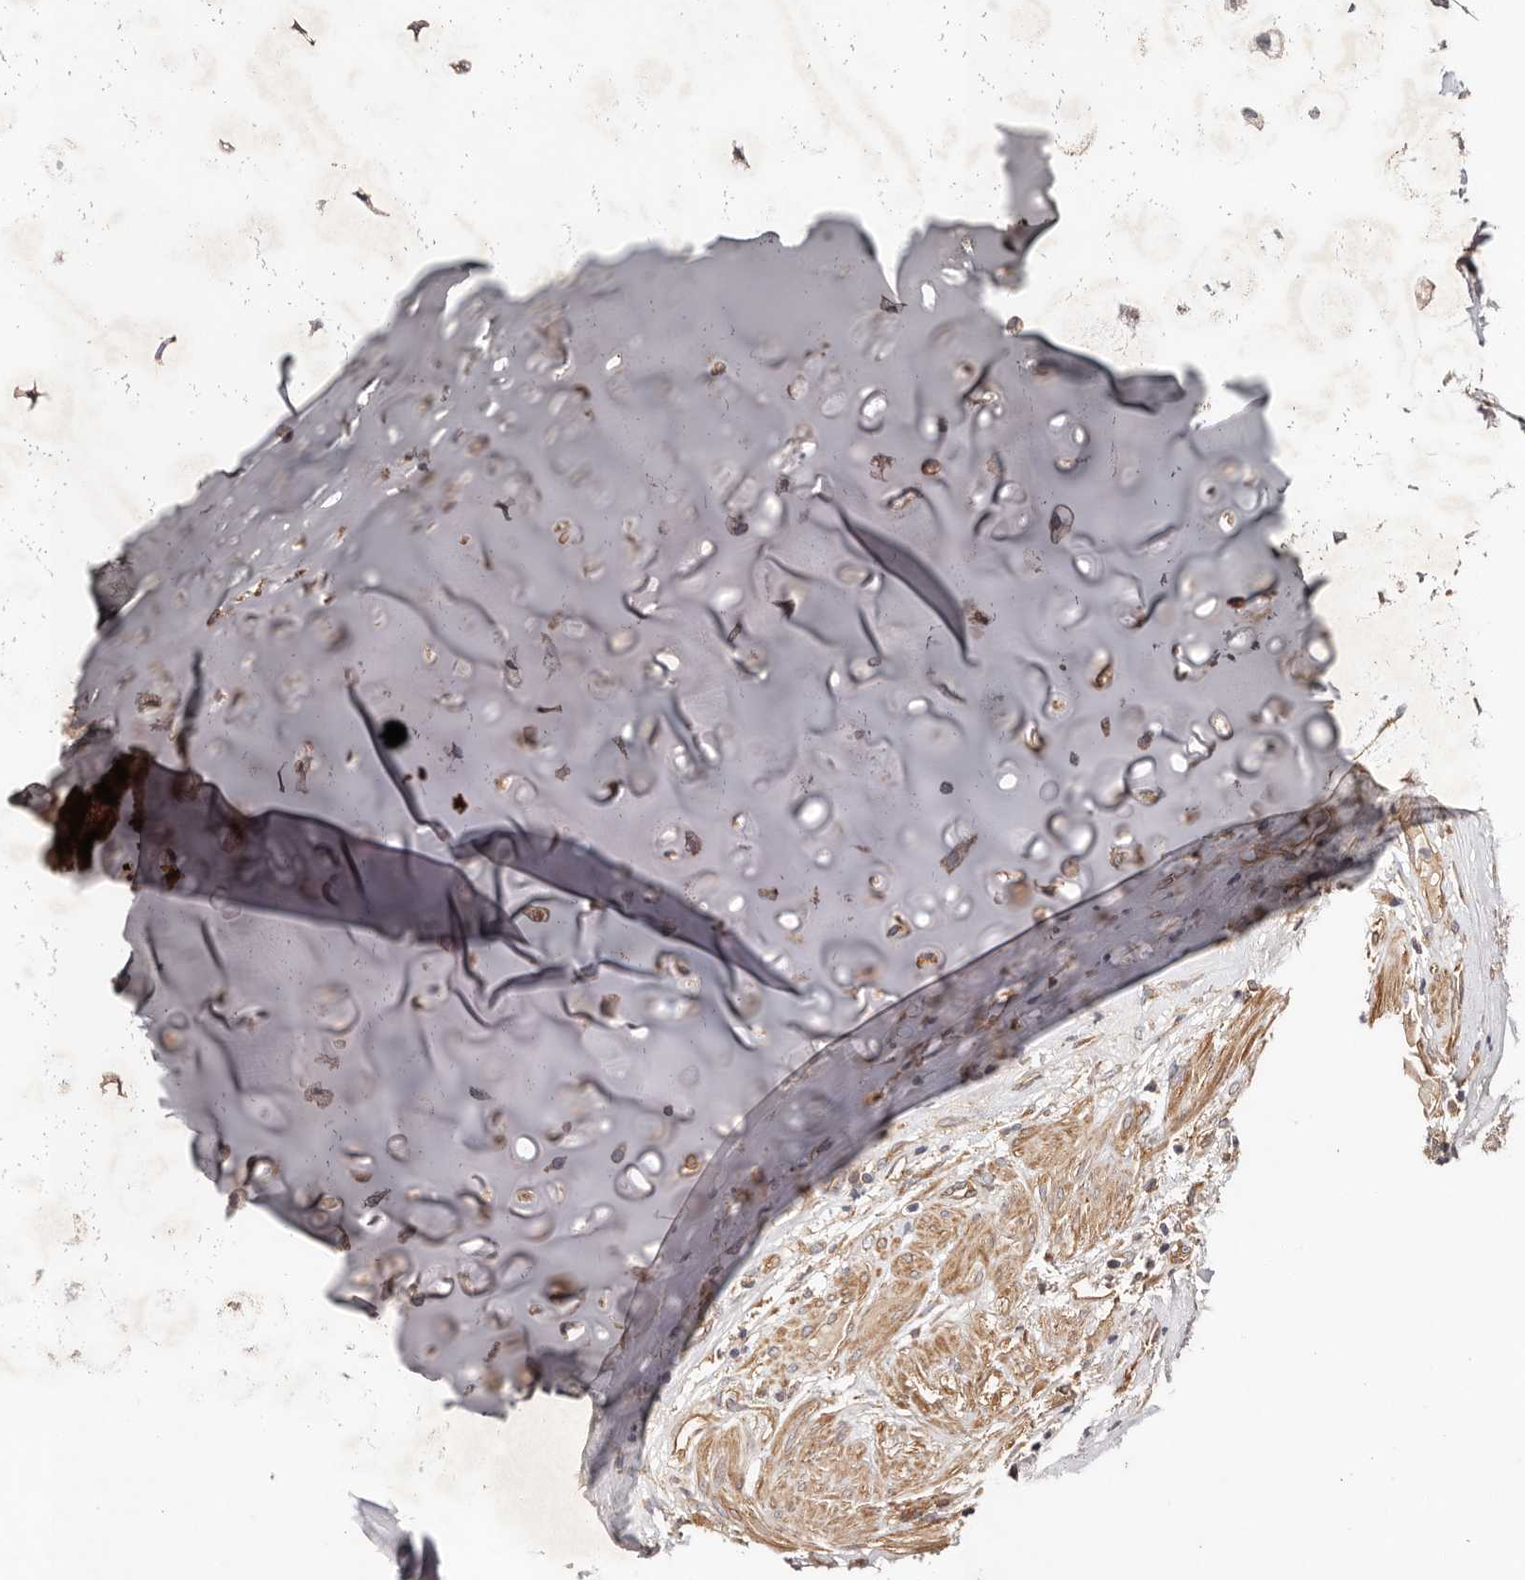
{"staining": {"intensity": "moderate", "quantity": "25%-75%", "location": "cytoplasmic/membranous"}, "tissue": "adipose tissue", "cell_type": "Adipocytes", "image_type": "normal", "snomed": [{"axis": "morphology", "description": "Normal tissue, NOS"}, {"axis": "morphology", "description": "Basal cell carcinoma"}, {"axis": "topography", "description": "Cartilage tissue"}, {"axis": "topography", "description": "Nasopharynx"}, {"axis": "topography", "description": "Oral tissue"}], "caption": "IHC of benign human adipose tissue demonstrates medium levels of moderate cytoplasmic/membranous expression in about 25%-75% of adipocytes.", "gene": "MACF1", "patient": {"sex": "female", "age": 77}}